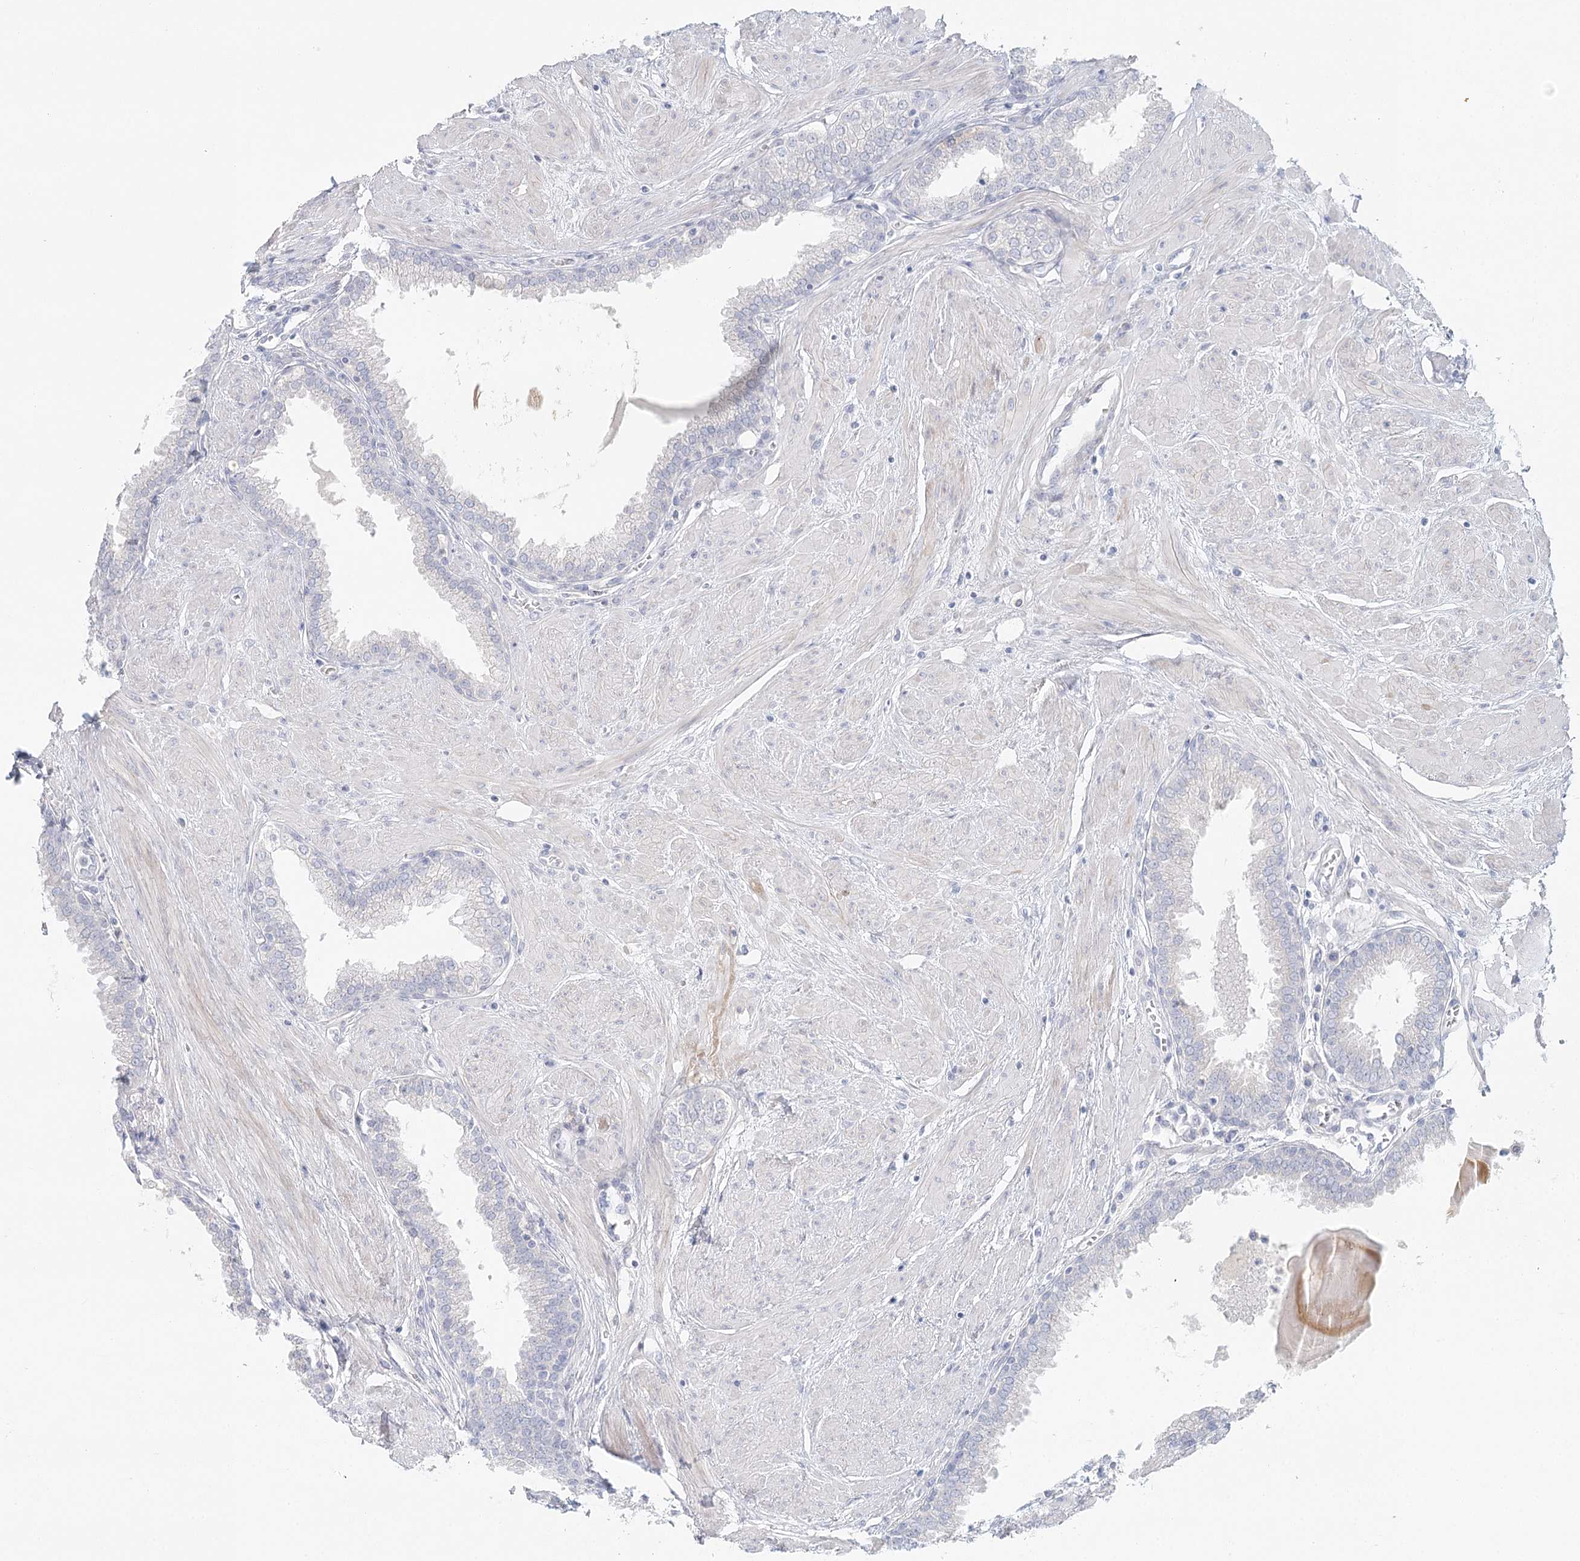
{"staining": {"intensity": "negative", "quantity": "none", "location": "none"}, "tissue": "prostate", "cell_type": "Glandular cells", "image_type": "normal", "snomed": [{"axis": "morphology", "description": "Normal tissue, NOS"}, {"axis": "topography", "description": "Prostate"}], "caption": "This is an IHC photomicrograph of normal prostate. There is no expression in glandular cells.", "gene": "DMGDH", "patient": {"sex": "male", "age": 51}}